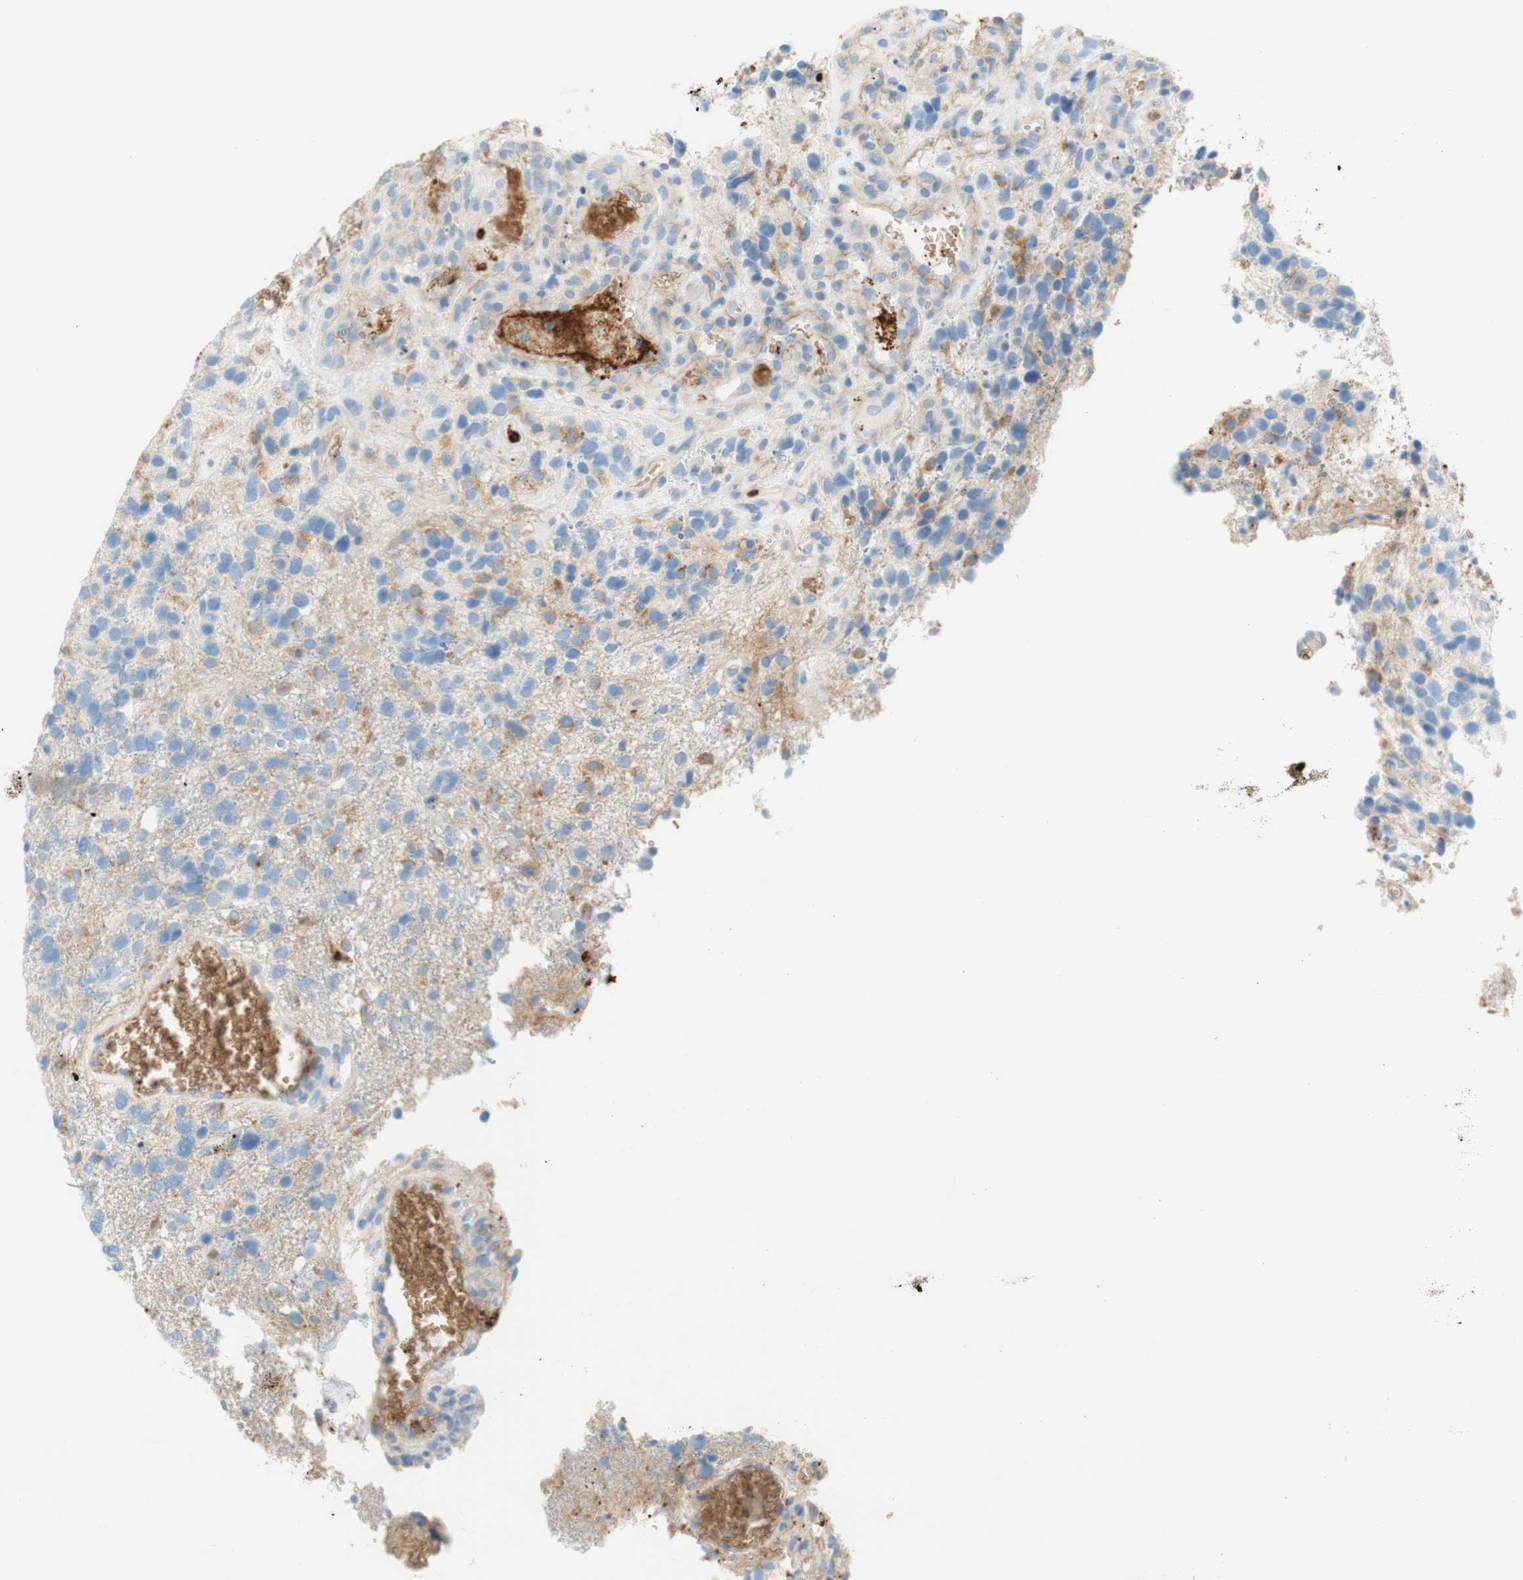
{"staining": {"intensity": "negative", "quantity": "none", "location": "none"}, "tissue": "glioma", "cell_type": "Tumor cells", "image_type": "cancer", "snomed": [{"axis": "morphology", "description": "Glioma, malignant, High grade"}, {"axis": "topography", "description": "Brain"}], "caption": "IHC histopathology image of glioma stained for a protein (brown), which reveals no staining in tumor cells.", "gene": "STOM", "patient": {"sex": "female", "age": 58}}